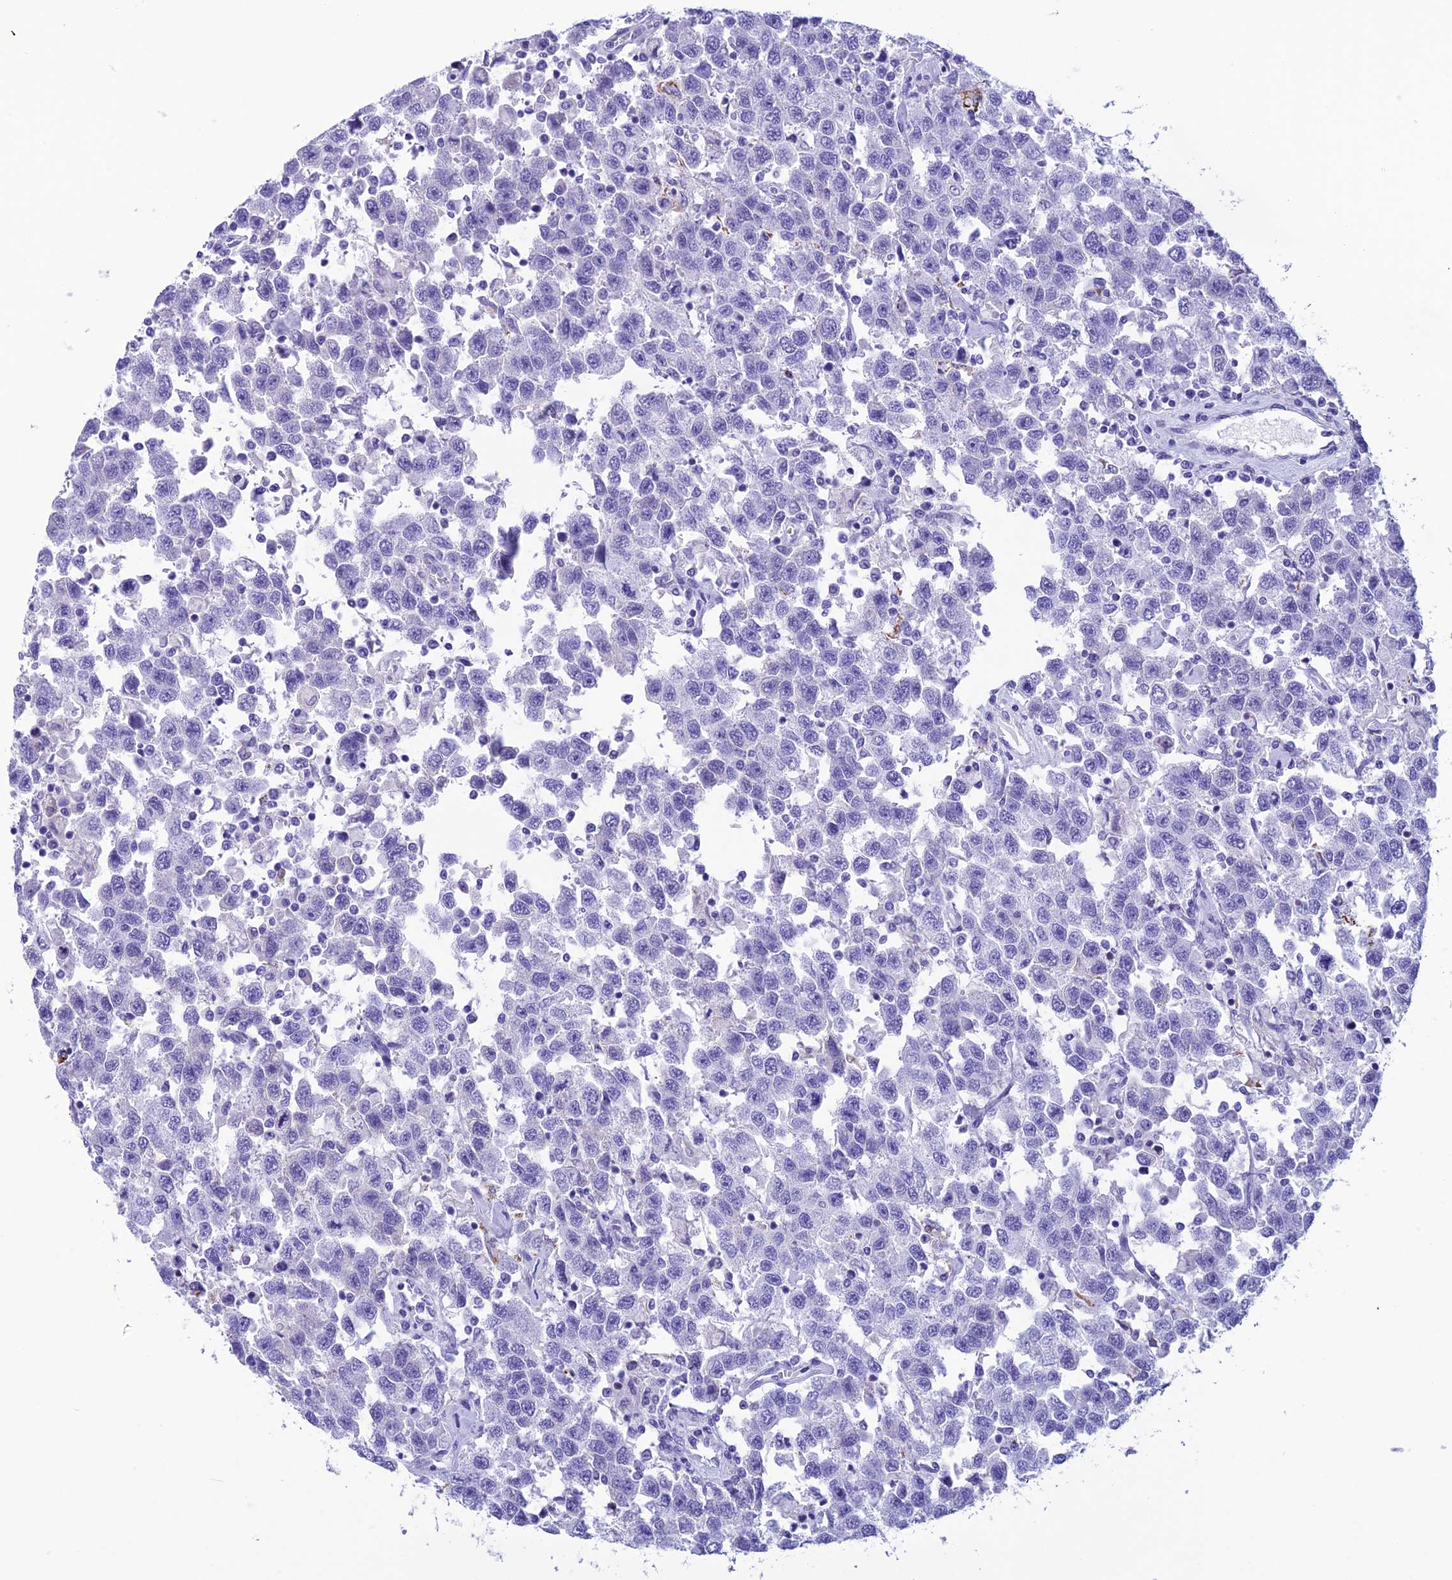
{"staining": {"intensity": "strong", "quantity": "<25%", "location": "cytoplasmic/membranous"}, "tissue": "testis cancer", "cell_type": "Tumor cells", "image_type": "cancer", "snomed": [{"axis": "morphology", "description": "Seminoma, NOS"}, {"axis": "topography", "description": "Testis"}], "caption": "A brown stain shows strong cytoplasmic/membranous expression of a protein in human testis seminoma tumor cells.", "gene": "TRAM1L1", "patient": {"sex": "male", "age": 41}}